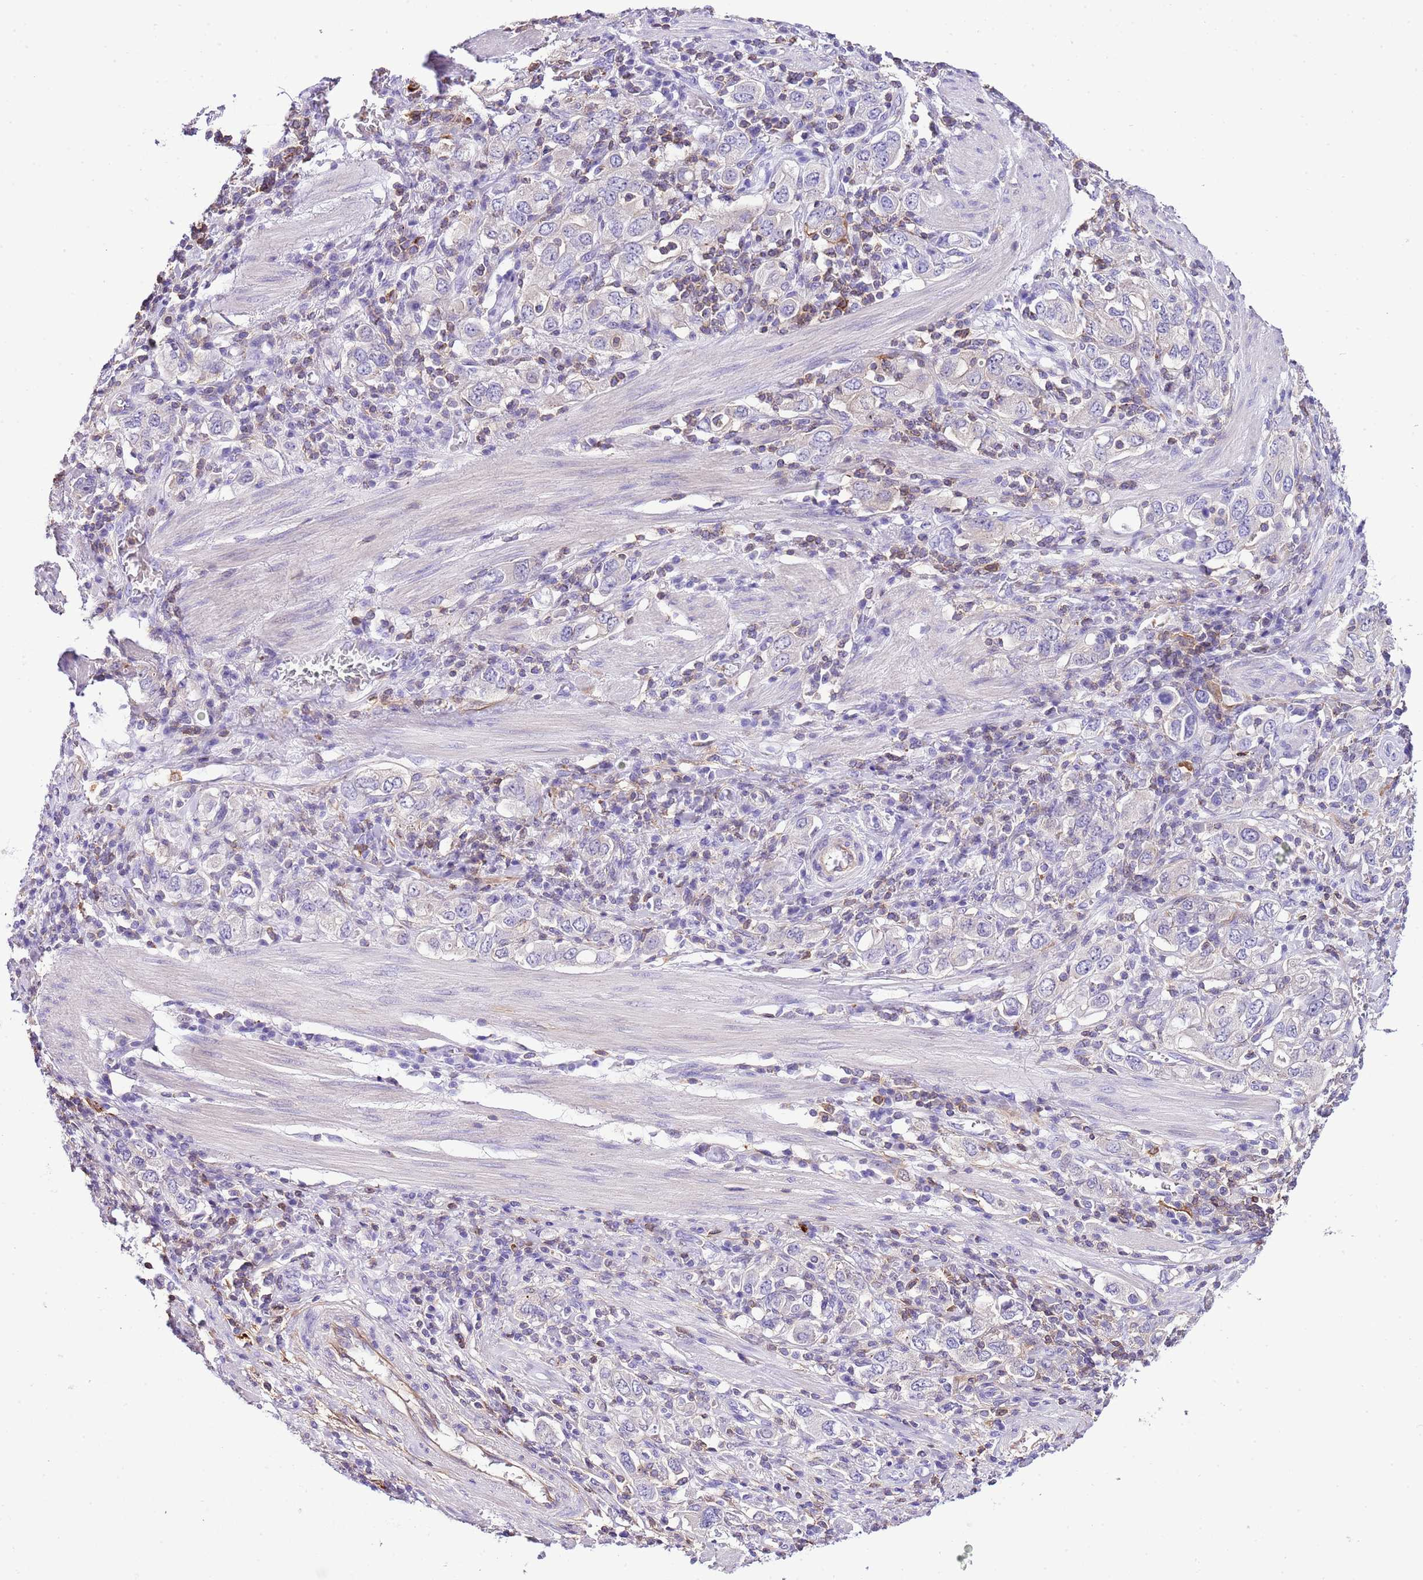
{"staining": {"intensity": "negative", "quantity": "none", "location": "none"}, "tissue": "stomach cancer", "cell_type": "Tumor cells", "image_type": "cancer", "snomed": [{"axis": "morphology", "description": "Adenocarcinoma, NOS"}, {"axis": "topography", "description": "Stomach, upper"}, {"axis": "topography", "description": "Stomach"}], "caption": "Immunohistochemical staining of stomach cancer (adenocarcinoma) exhibits no significant positivity in tumor cells.", "gene": "CNN2", "patient": {"sex": "male", "age": 62}}